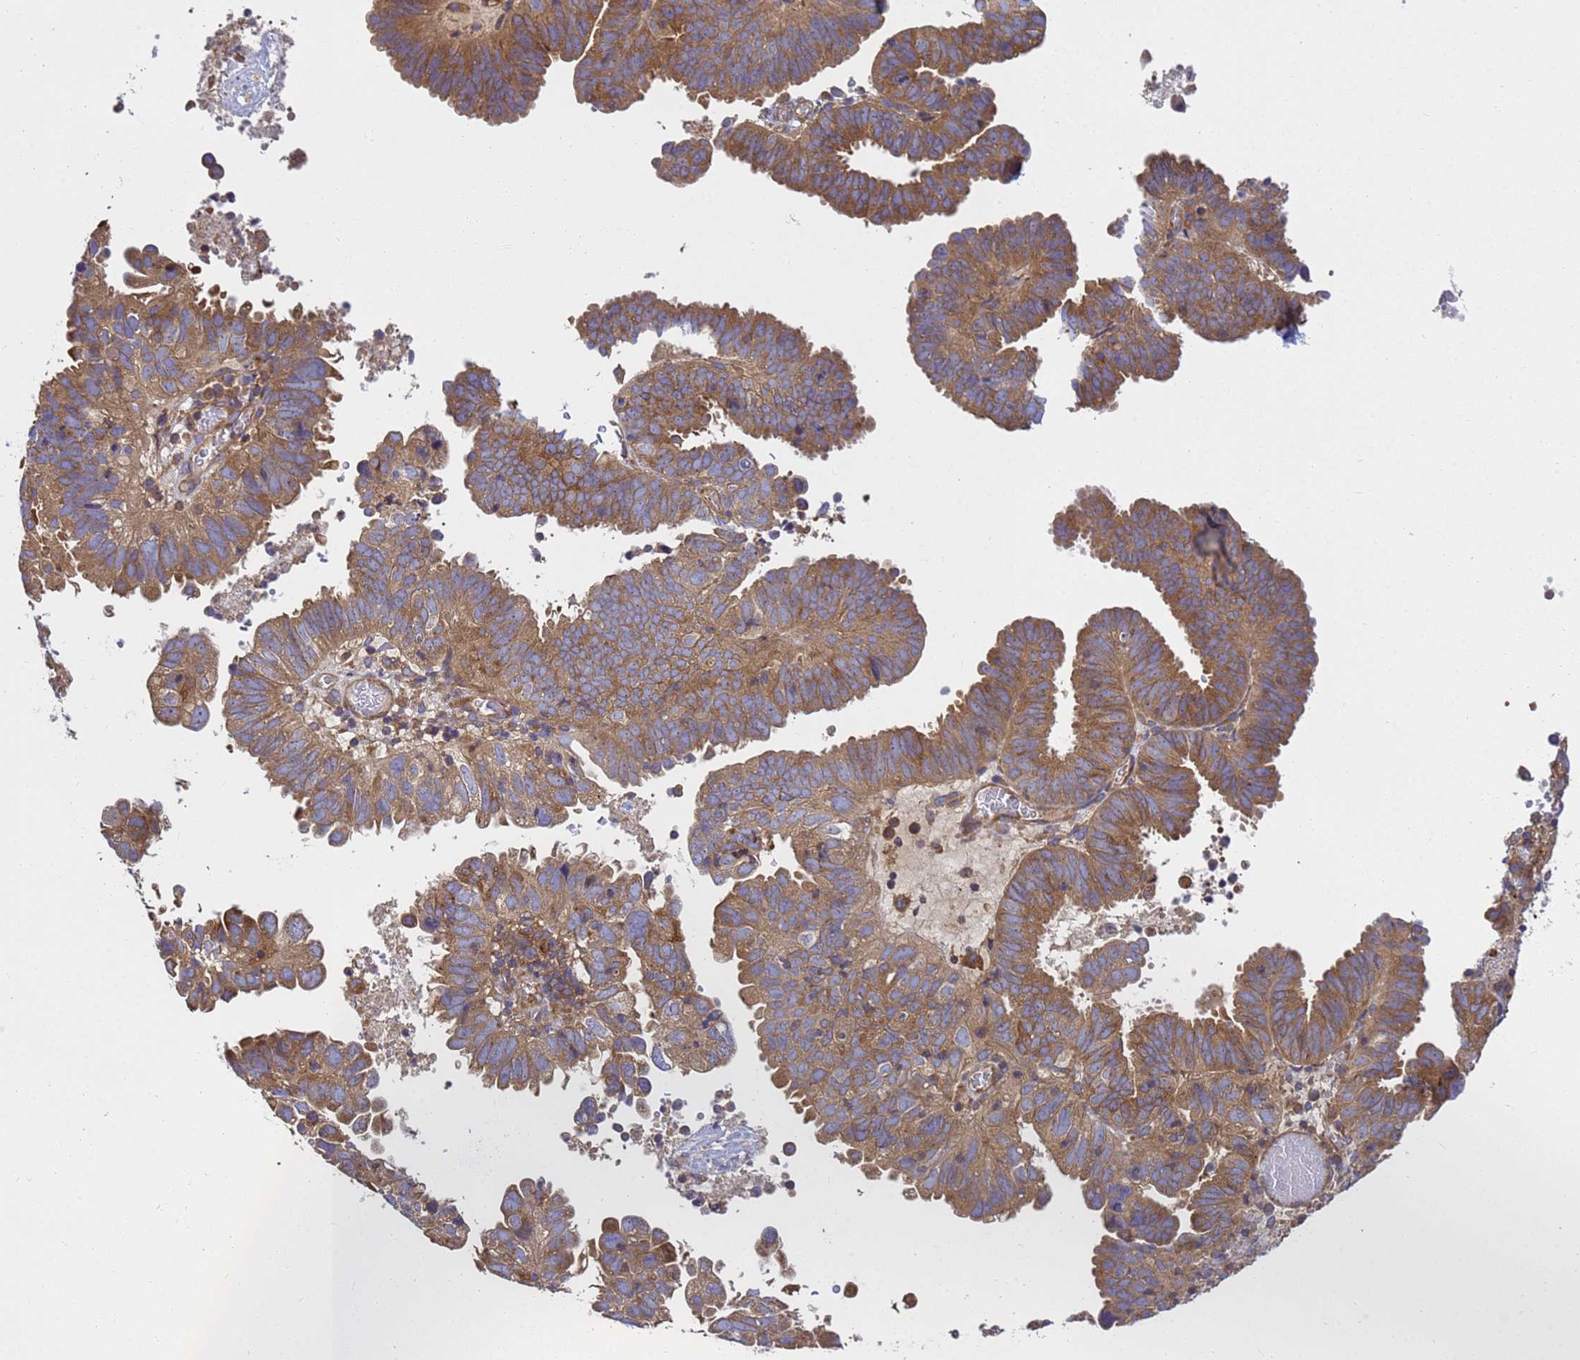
{"staining": {"intensity": "moderate", "quantity": ">75%", "location": "cytoplasmic/membranous"}, "tissue": "endometrial cancer", "cell_type": "Tumor cells", "image_type": "cancer", "snomed": [{"axis": "morphology", "description": "Adenocarcinoma, NOS"}, {"axis": "topography", "description": "Uterus"}], "caption": "A histopathology image showing moderate cytoplasmic/membranous staining in approximately >75% of tumor cells in endometrial cancer (adenocarcinoma), as visualized by brown immunohistochemical staining.", "gene": "BECN1", "patient": {"sex": "female", "age": 77}}